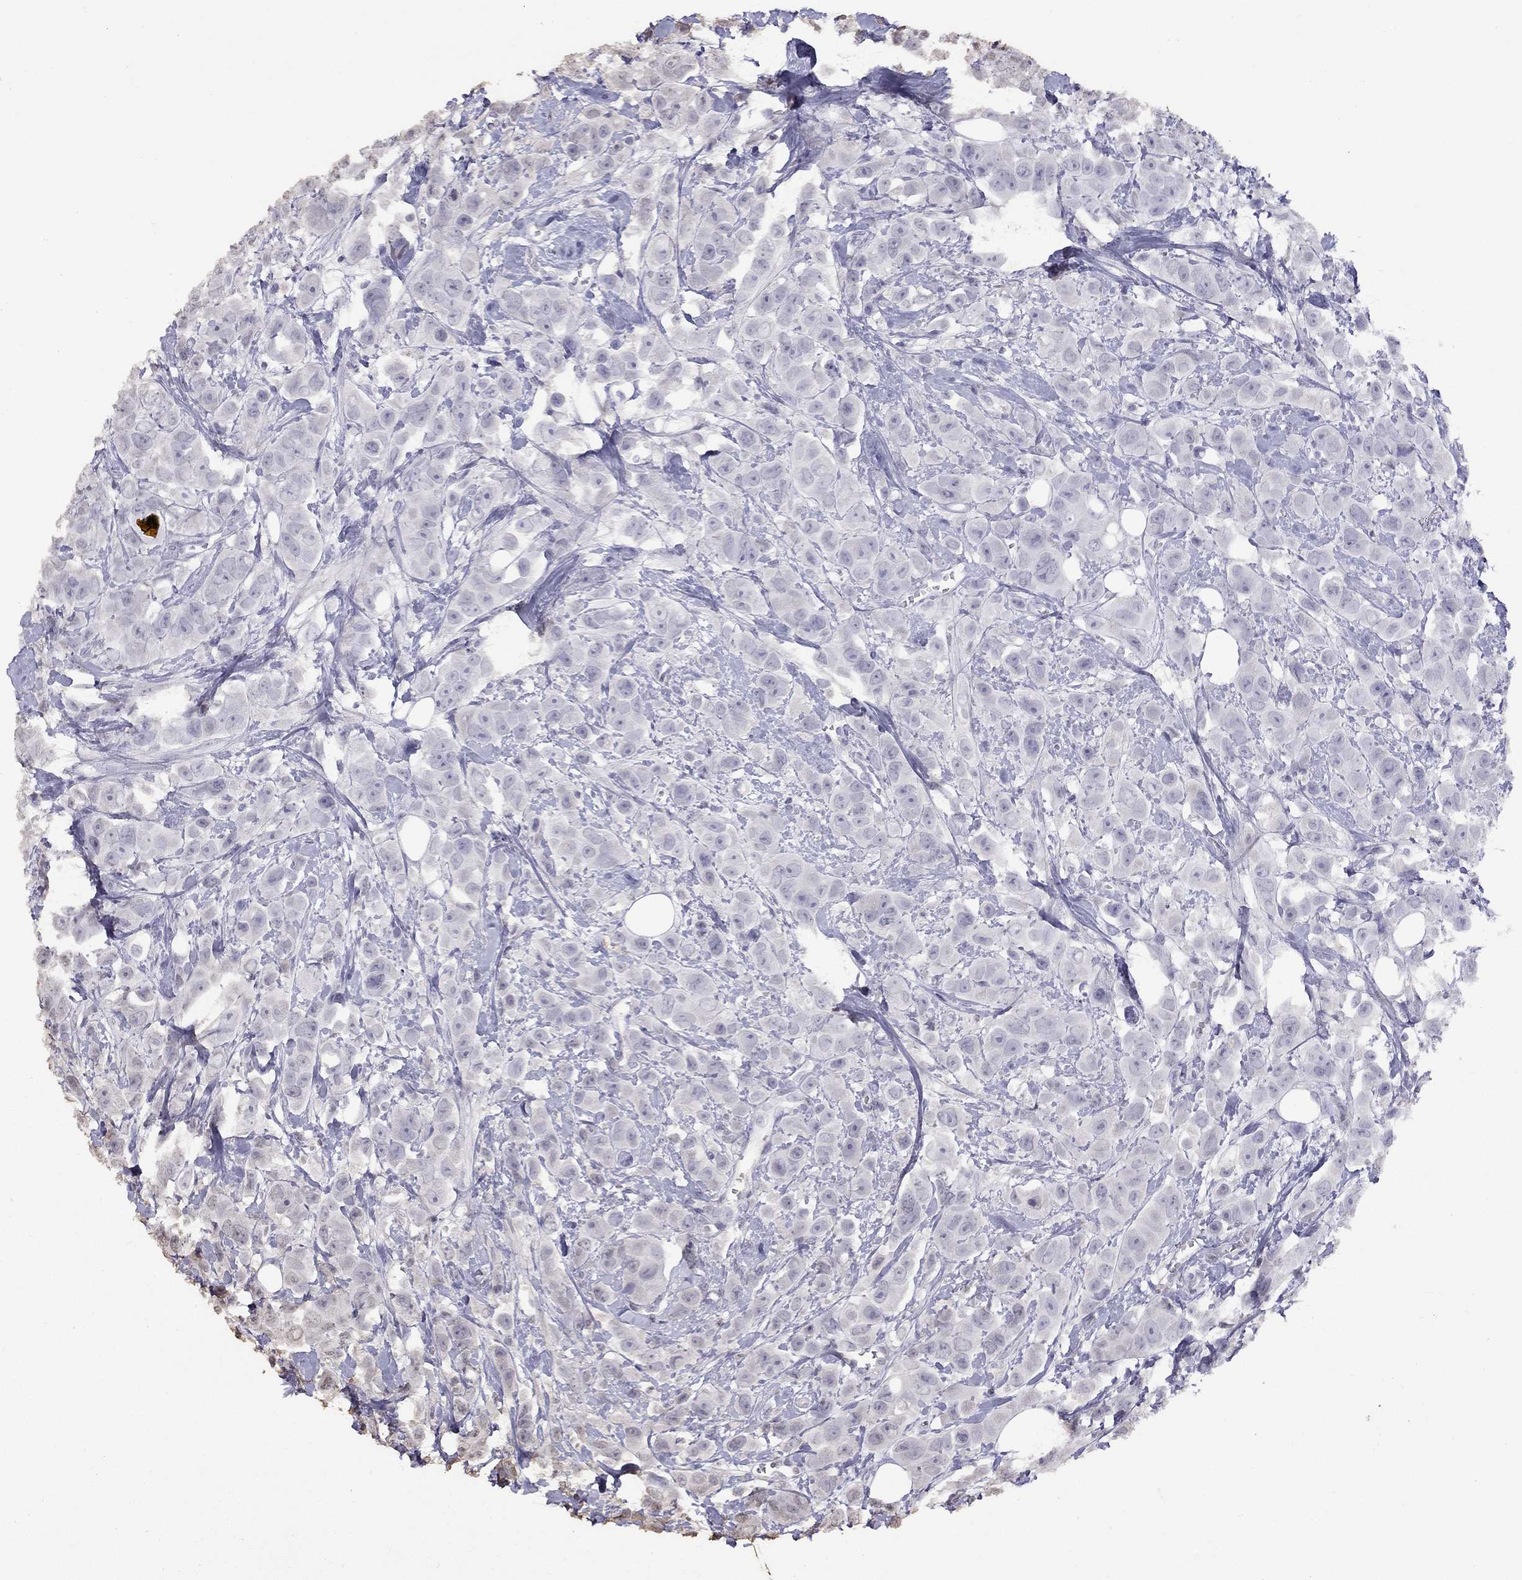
{"staining": {"intensity": "negative", "quantity": "none", "location": "none"}, "tissue": "breast cancer", "cell_type": "Tumor cells", "image_type": "cancer", "snomed": [{"axis": "morphology", "description": "Duct carcinoma"}, {"axis": "topography", "description": "Breast"}], "caption": "A high-resolution image shows immunohistochemistry staining of breast invasive ductal carcinoma, which demonstrates no significant expression in tumor cells.", "gene": "SUN3", "patient": {"sex": "female", "age": 35}}